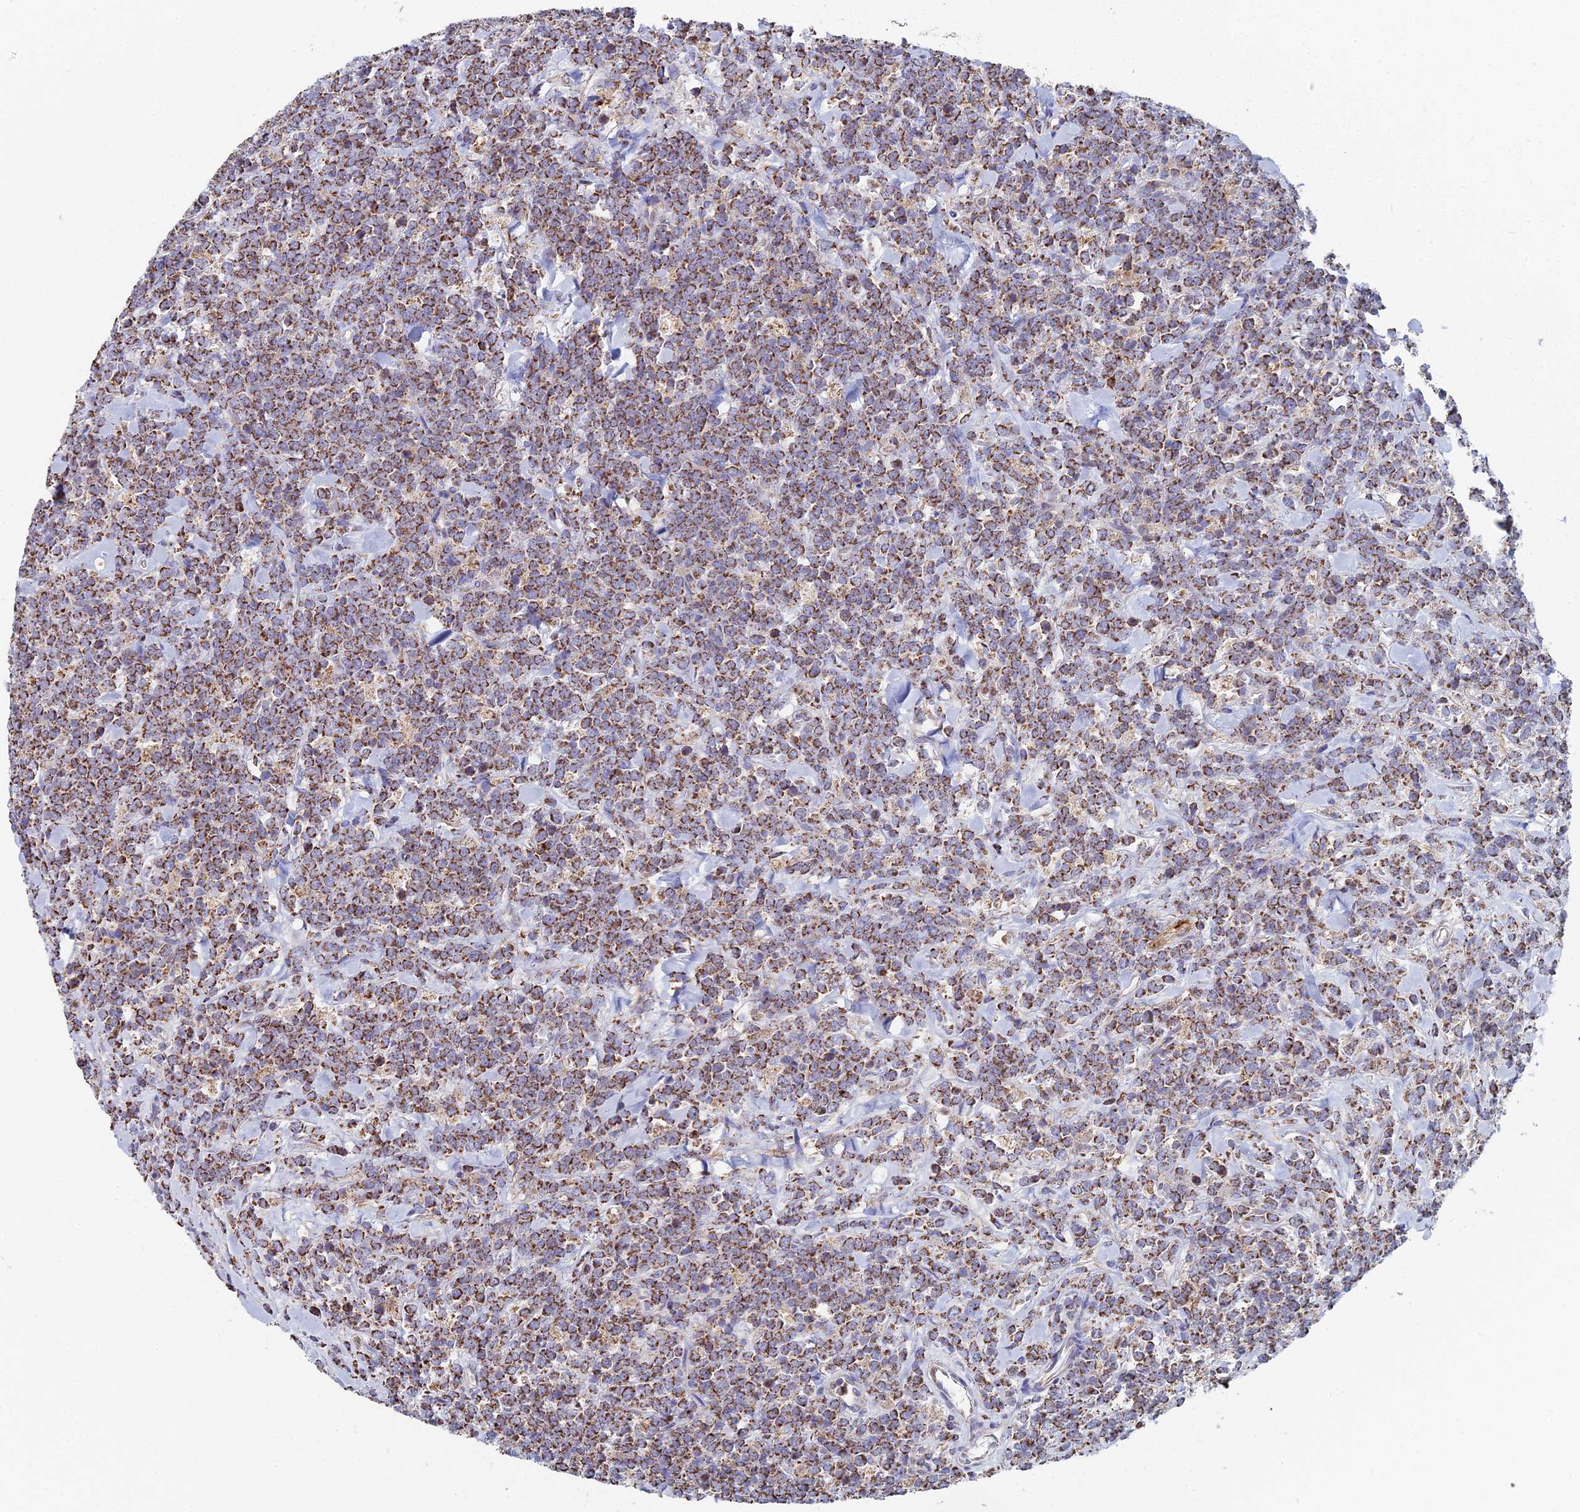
{"staining": {"intensity": "moderate", "quantity": ">75%", "location": "cytoplasmic/membranous"}, "tissue": "lymphoma", "cell_type": "Tumor cells", "image_type": "cancer", "snomed": [{"axis": "morphology", "description": "Malignant lymphoma, non-Hodgkin's type, High grade"}, {"axis": "topography", "description": "Small intestine"}], "caption": "A brown stain highlights moderate cytoplasmic/membranous positivity of a protein in human high-grade malignant lymphoma, non-Hodgkin's type tumor cells.", "gene": "SPOCK2", "patient": {"sex": "male", "age": 8}}